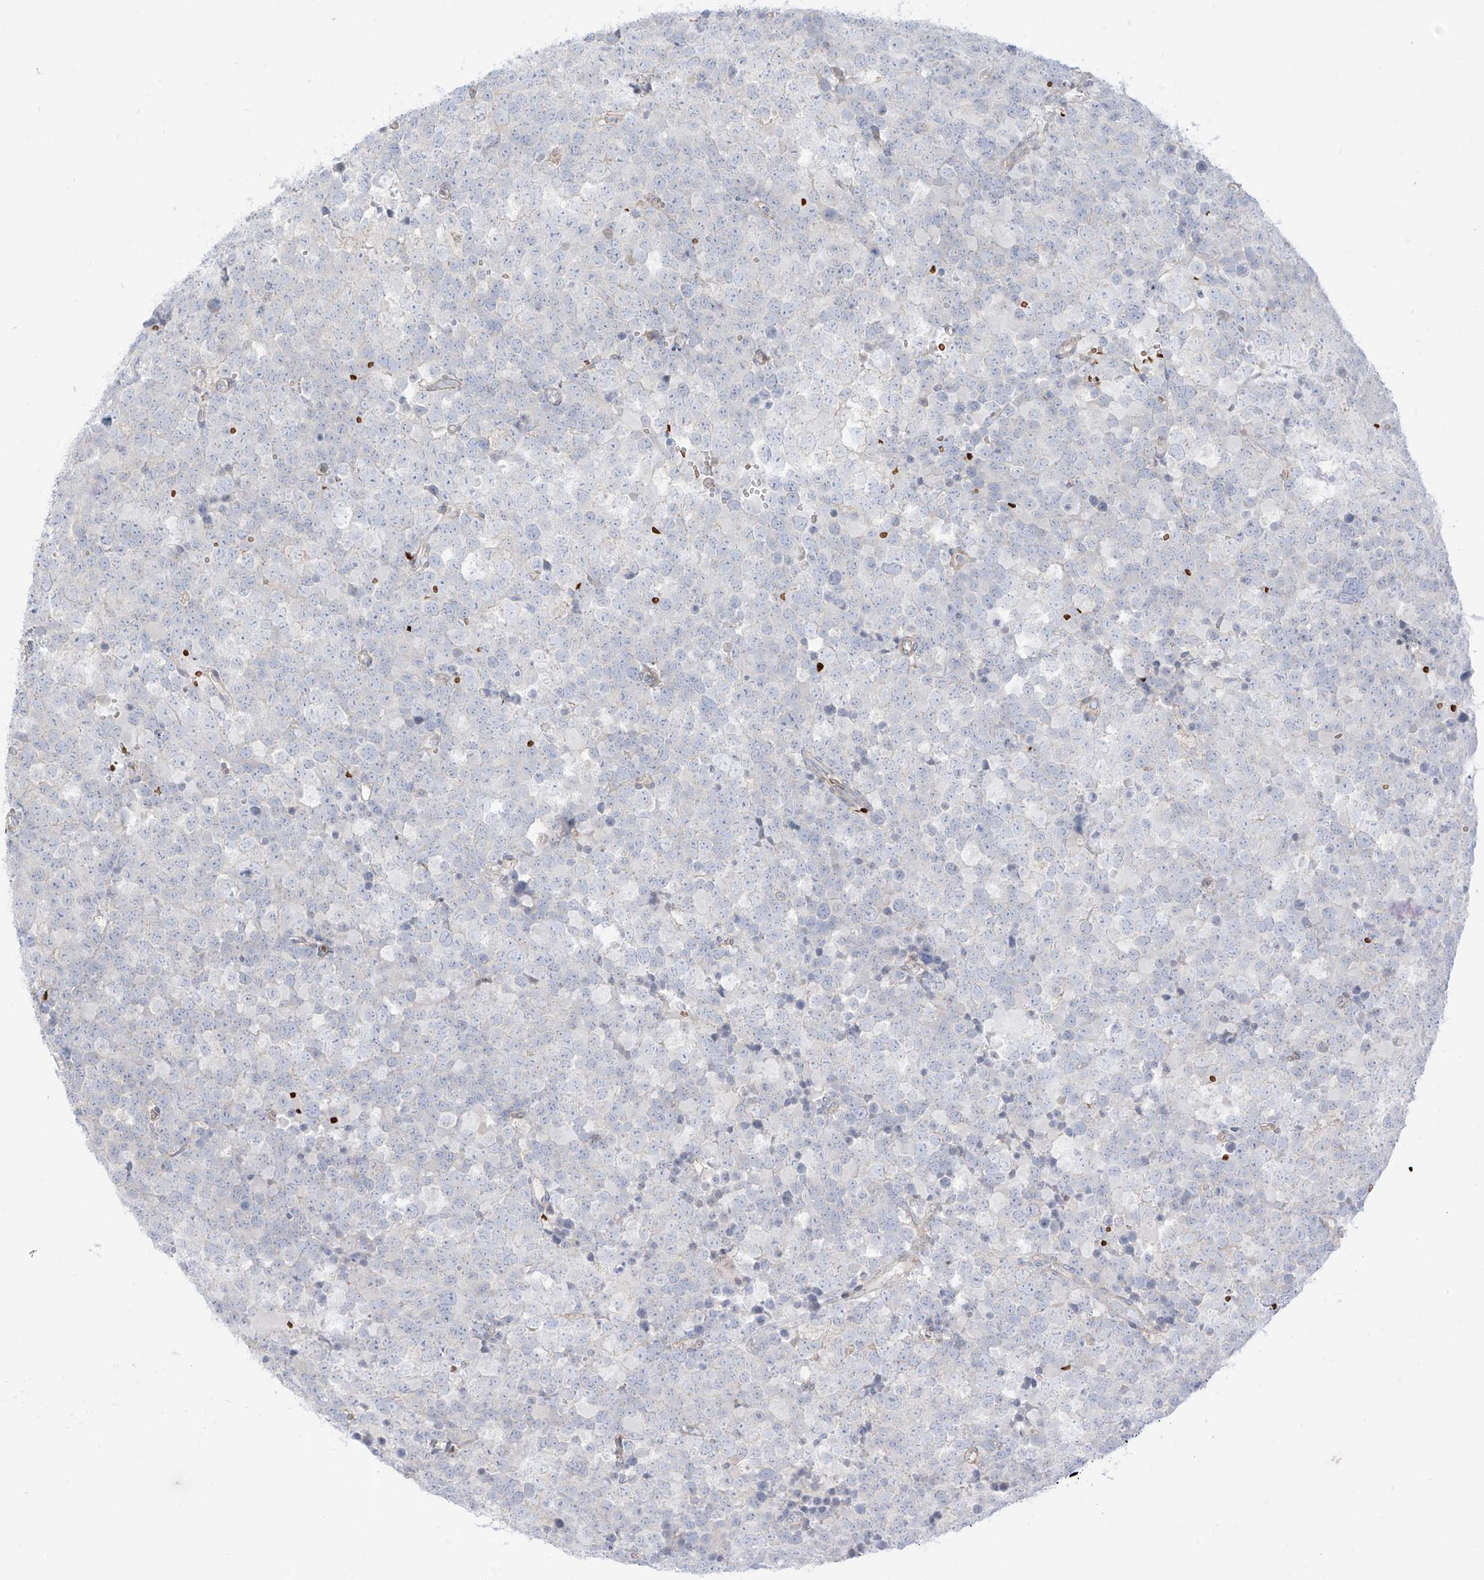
{"staining": {"intensity": "negative", "quantity": "none", "location": "none"}, "tissue": "testis cancer", "cell_type": "Tumor cells", "image_type": "cancer", "snomed": [{"axis": "morphology", "description": "Seminoma, NOS"}, {"axis": "topography", "description": "Testis"}], "caption": "Immunohistochemical staining of testis seminoma exhibits no significant positivity in tumor cells.", "gene": "ARHGEF40", "patient": {"sex": "male", "age": 71}}